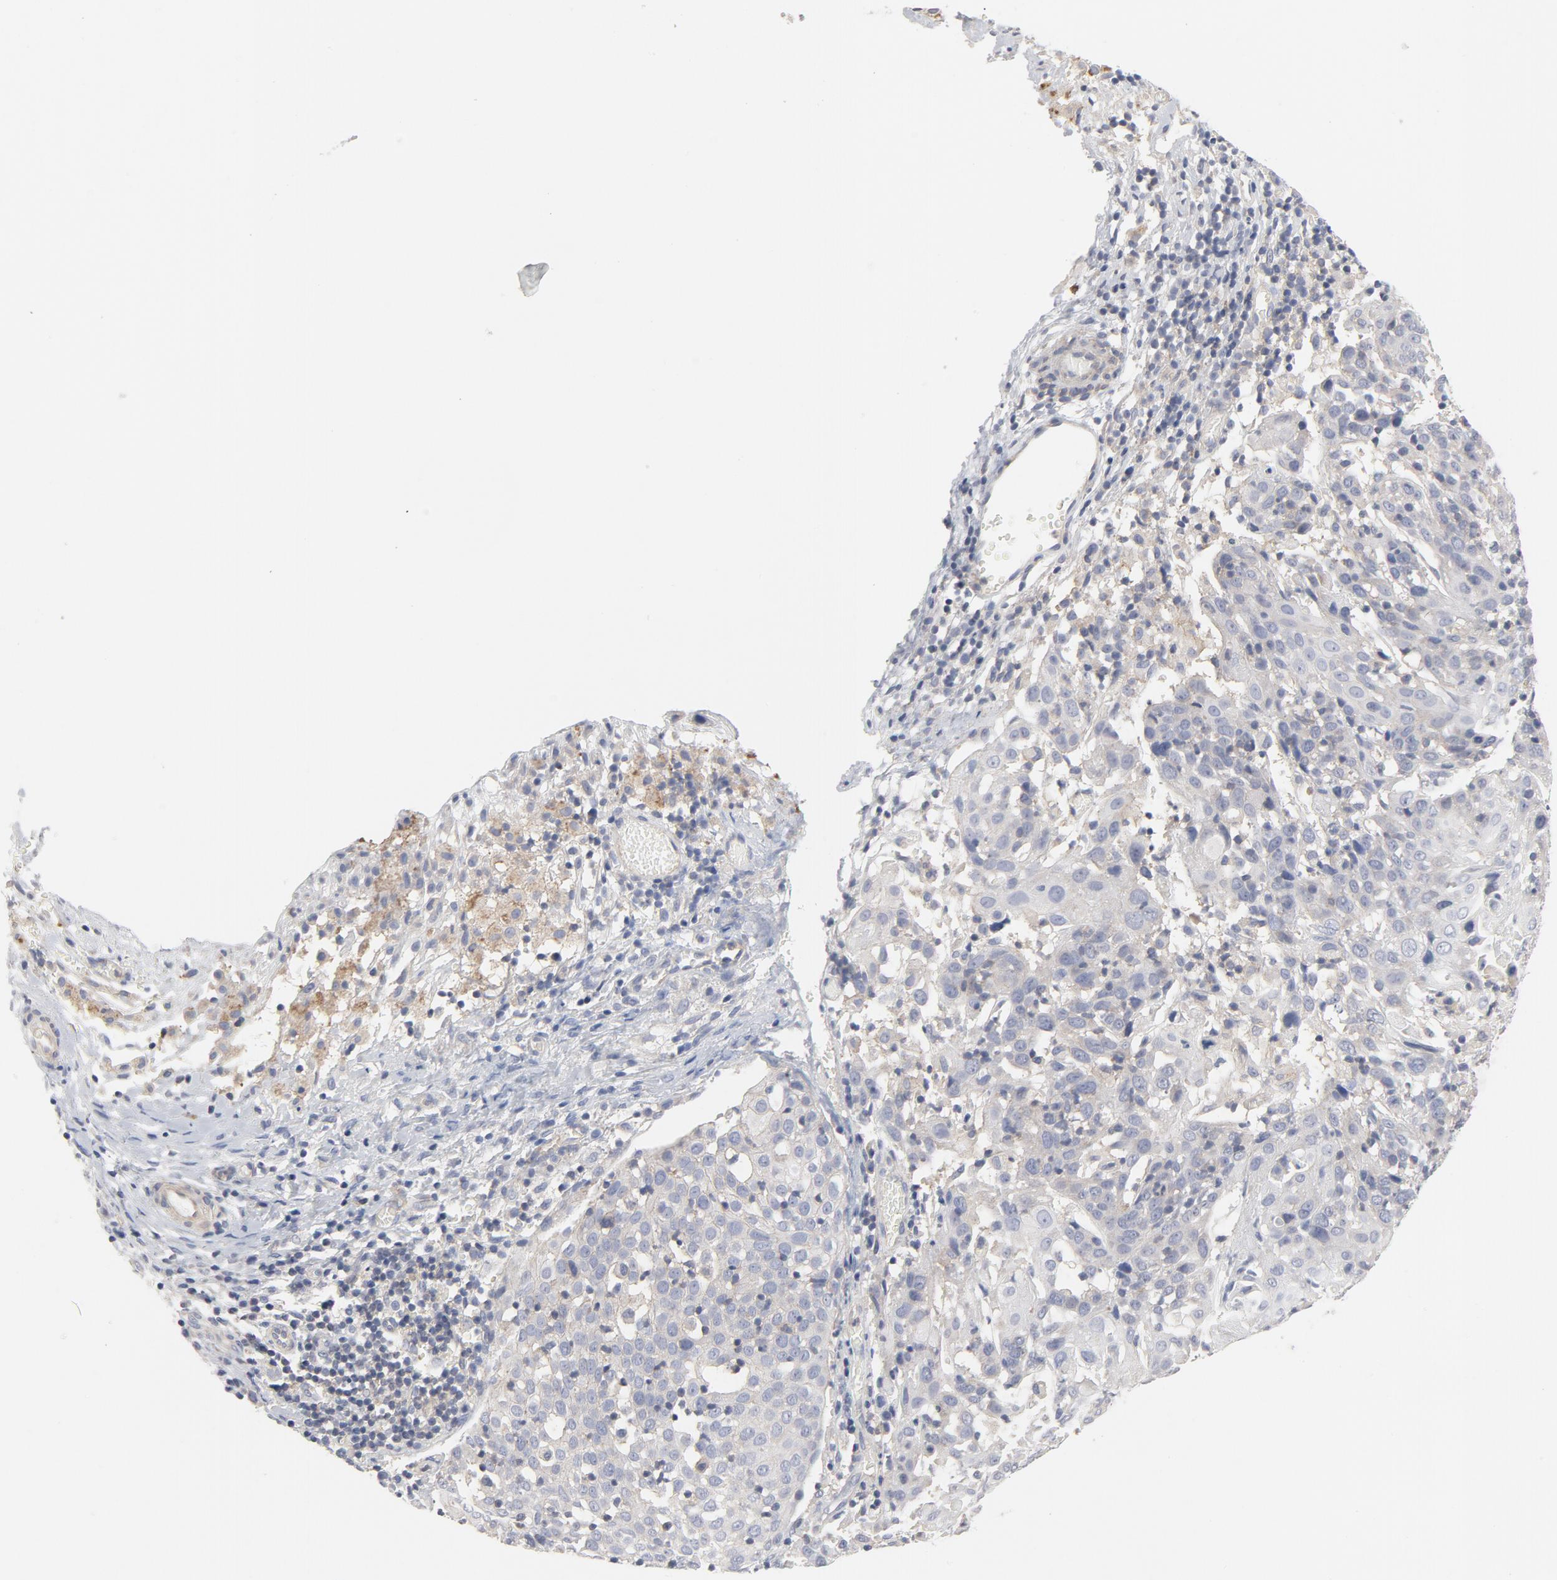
{"staining": {"intensity": "negative", "quantity": "none", "location": "none"}, "tissue": "cervical cancer", "cell_type": "Tumor cells", "image_type": "cancer", "snomed": [{"axis": "morphology", "description": "Normal tissue, NOS"}, {"axis": "morphology", "description": "Squamous cell carcinoma, NOS"}, {"axis": "topography", "description": "Cervix"}], "caption": "Tumor cells are negative for brown protein staining in squamous cell carcinoma (cervical). (Brightfield microscopy of DAB IHC at high magnification).", "gene": "ROCK1", "patient": {"sex": "female", "age": 67}}